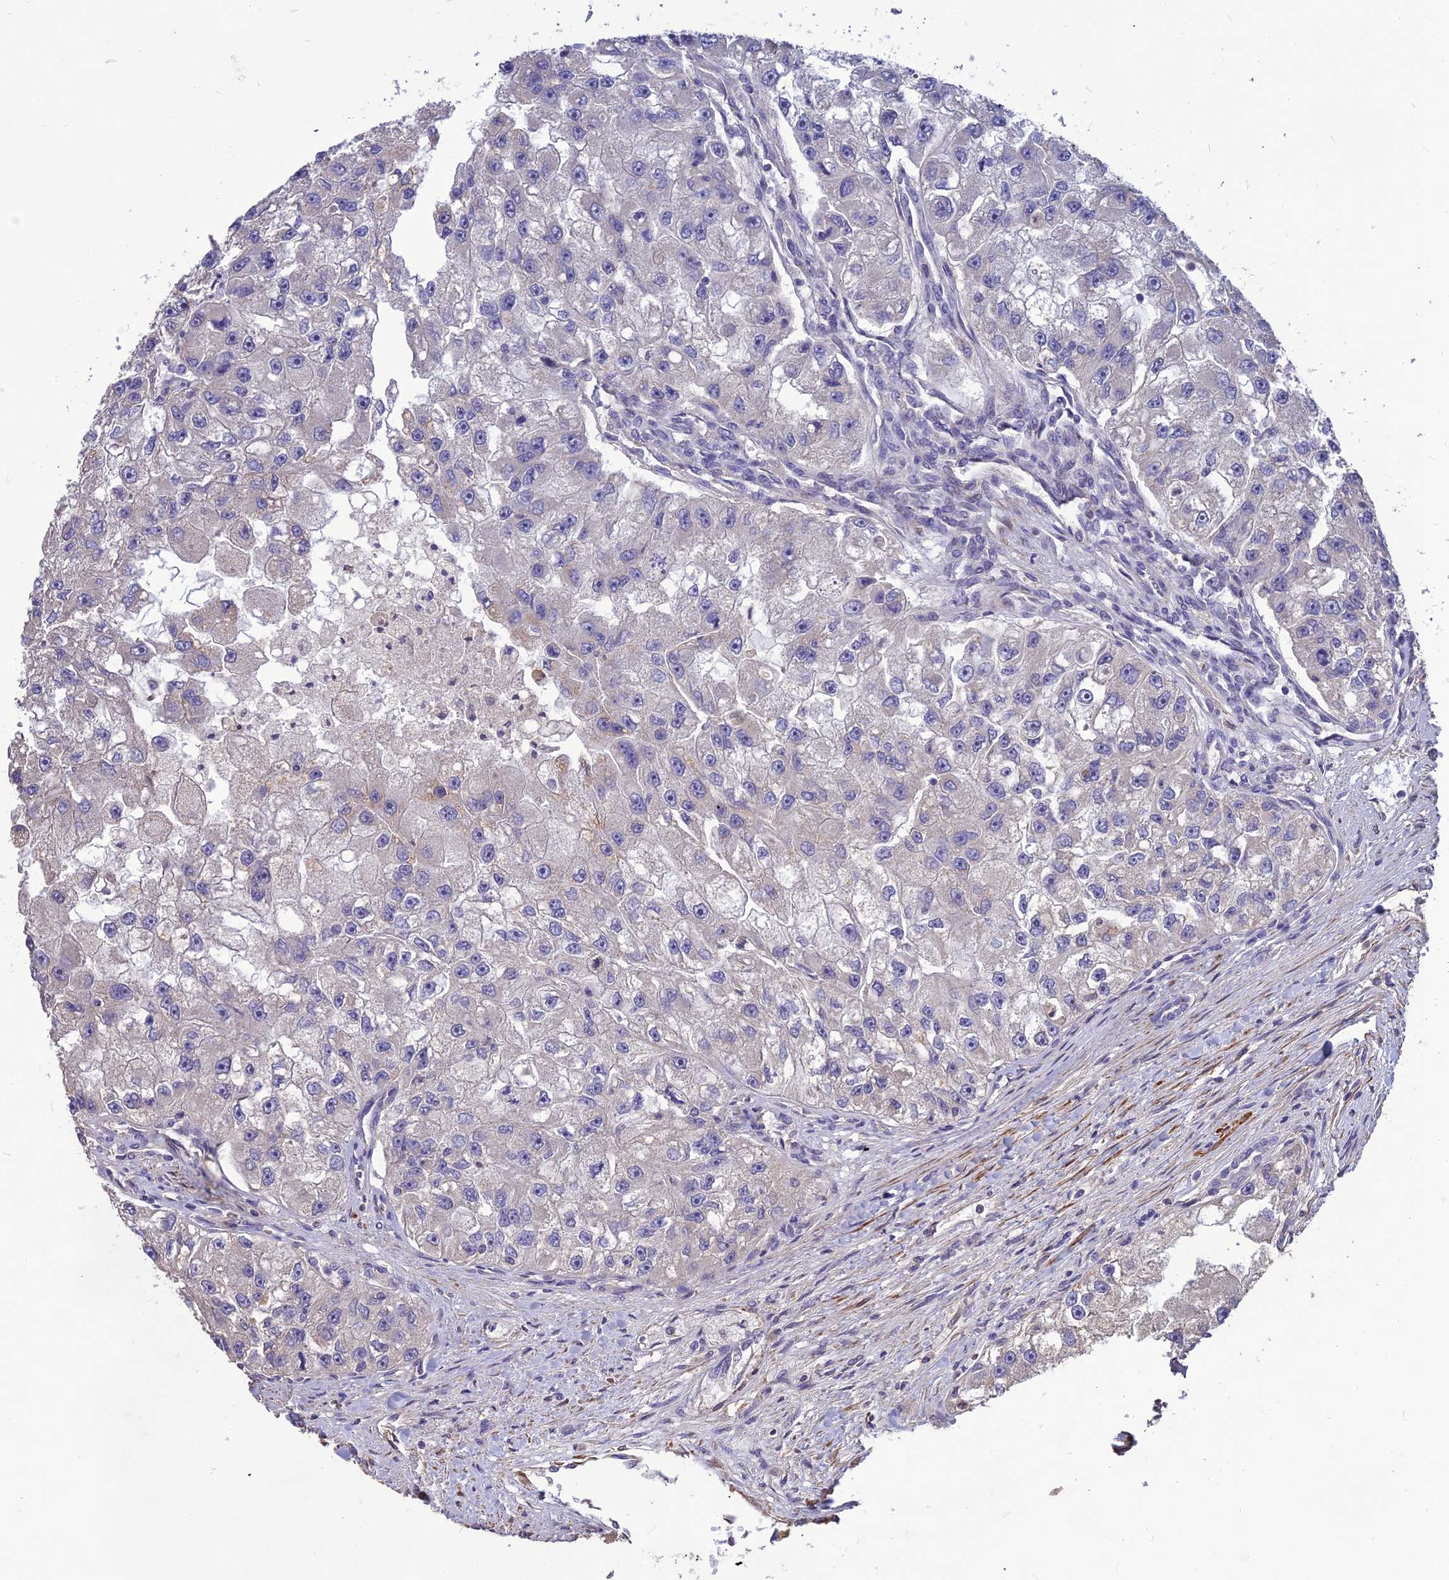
{"staining": {"intensity": "negative", "quantity": "none", "location": "none"}, "tissue": "renal cancer", "cell_type": "Tumor cells", "image_type": "cancer", "snomed": [{"axis": "morphology", "description": "Adenocarcinoma, NOS"}, {"axis": "topography", "description": "Kidney"}], "caption": "This is a photomicrograph of IHC staining of renal cancer, which shows no expression in tumor cells.", "gene": "CLUH", "patient": {"sex": "male", "age": 63}}